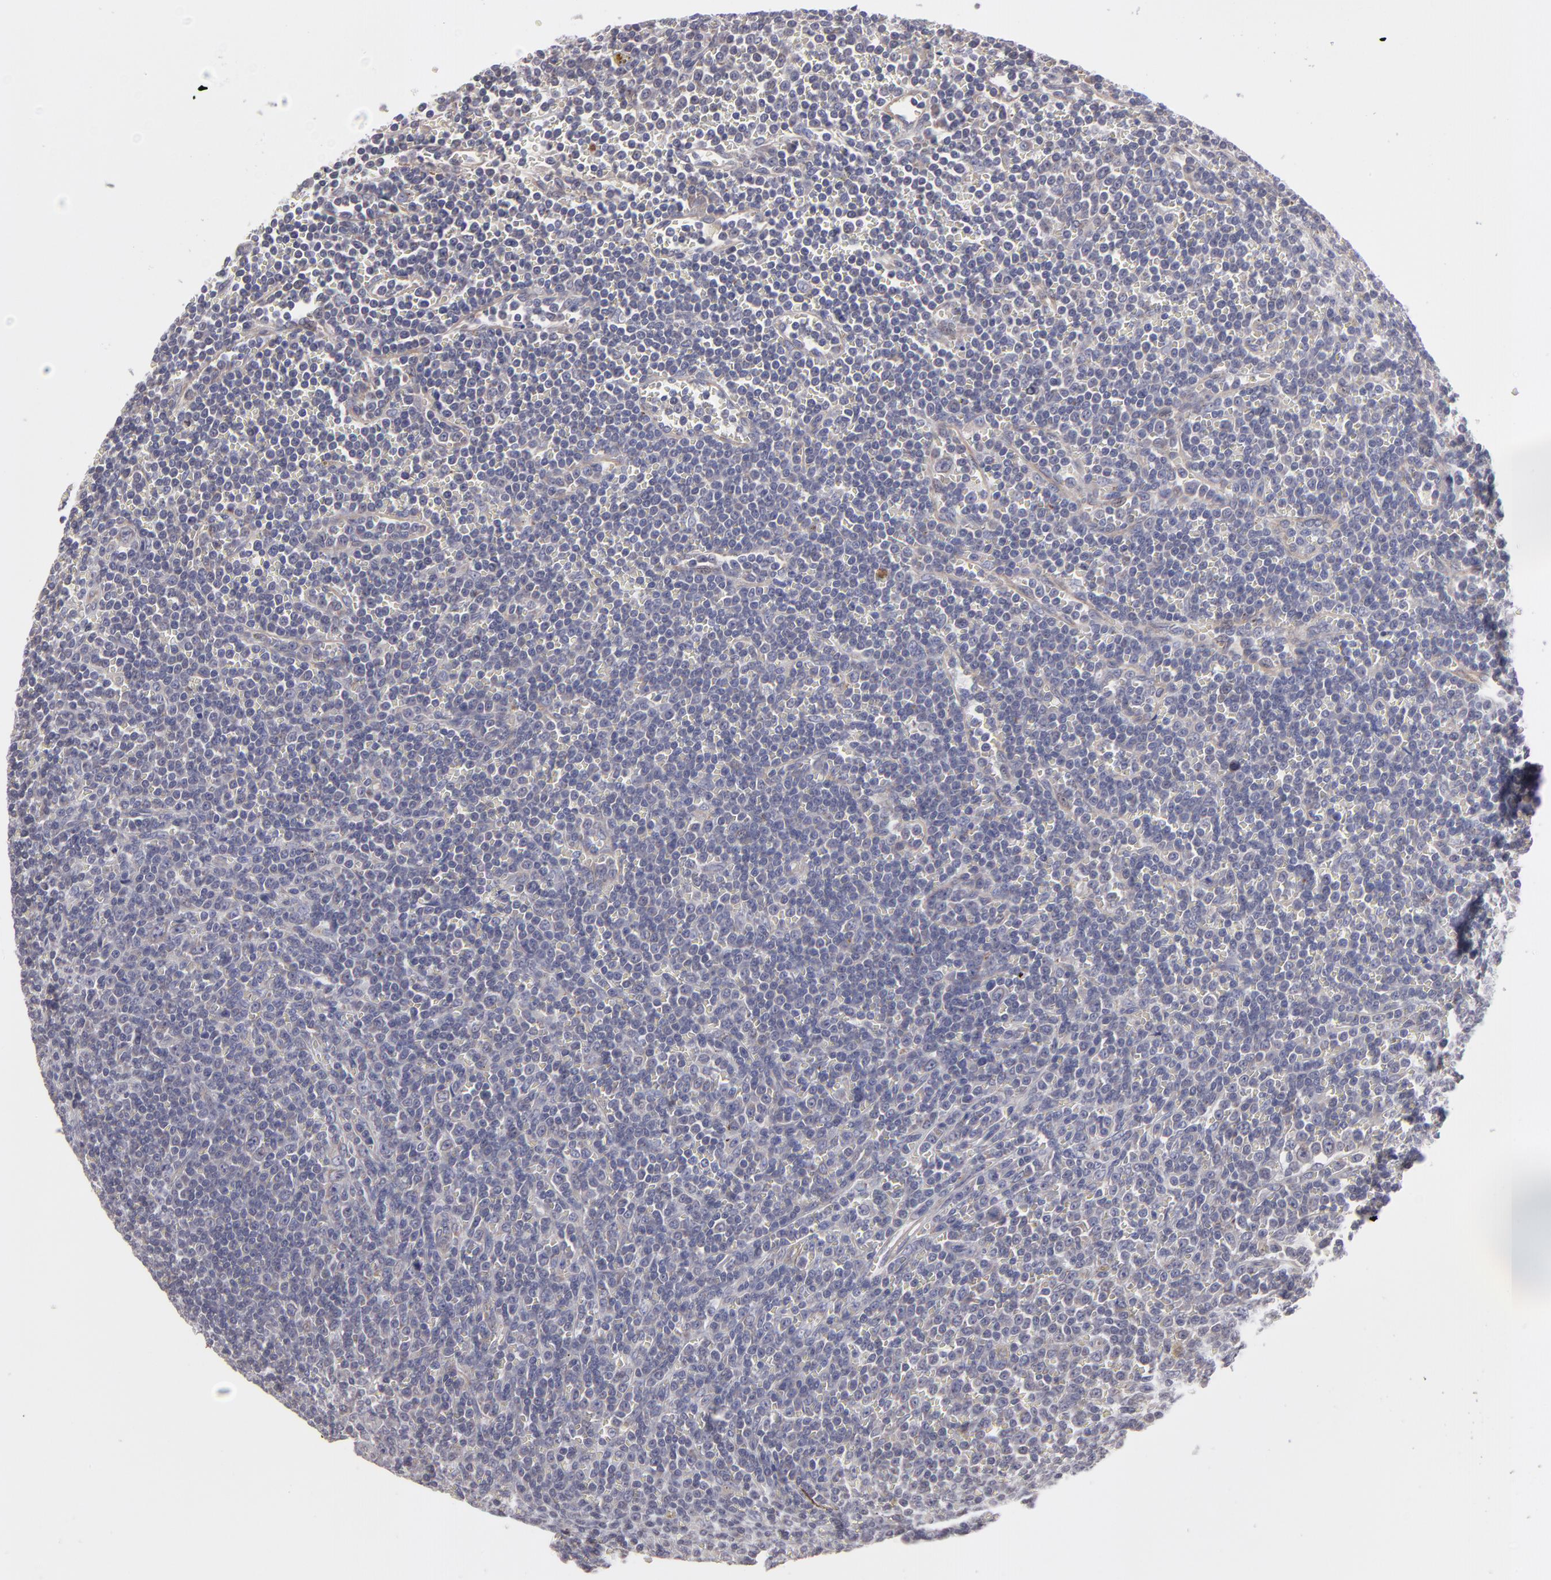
{"staining": {"intensity": "weak", "quantity": "<25%", "location": "cytoplasmic/membranous"}, "tissue": "lymphoma", "cell_type": "Tumor cells", "image_type": "cancer", "snomed": [{"axis": "morphology", "description": "Malignant lymphoma, non-Hodgkin's type, Low grade"}, {"axis": "topography", "description": "Spleen"}], "caption": "DAB (3,3'-diaminobenzidine) immunohistochemical staining of malignant lymphoma, non-Hodgkin's type (low-grade) demonstrates no significant staining in tumor cells.", "gene": "SLMAP", "patient": {"sex": "male", "age": 80}}